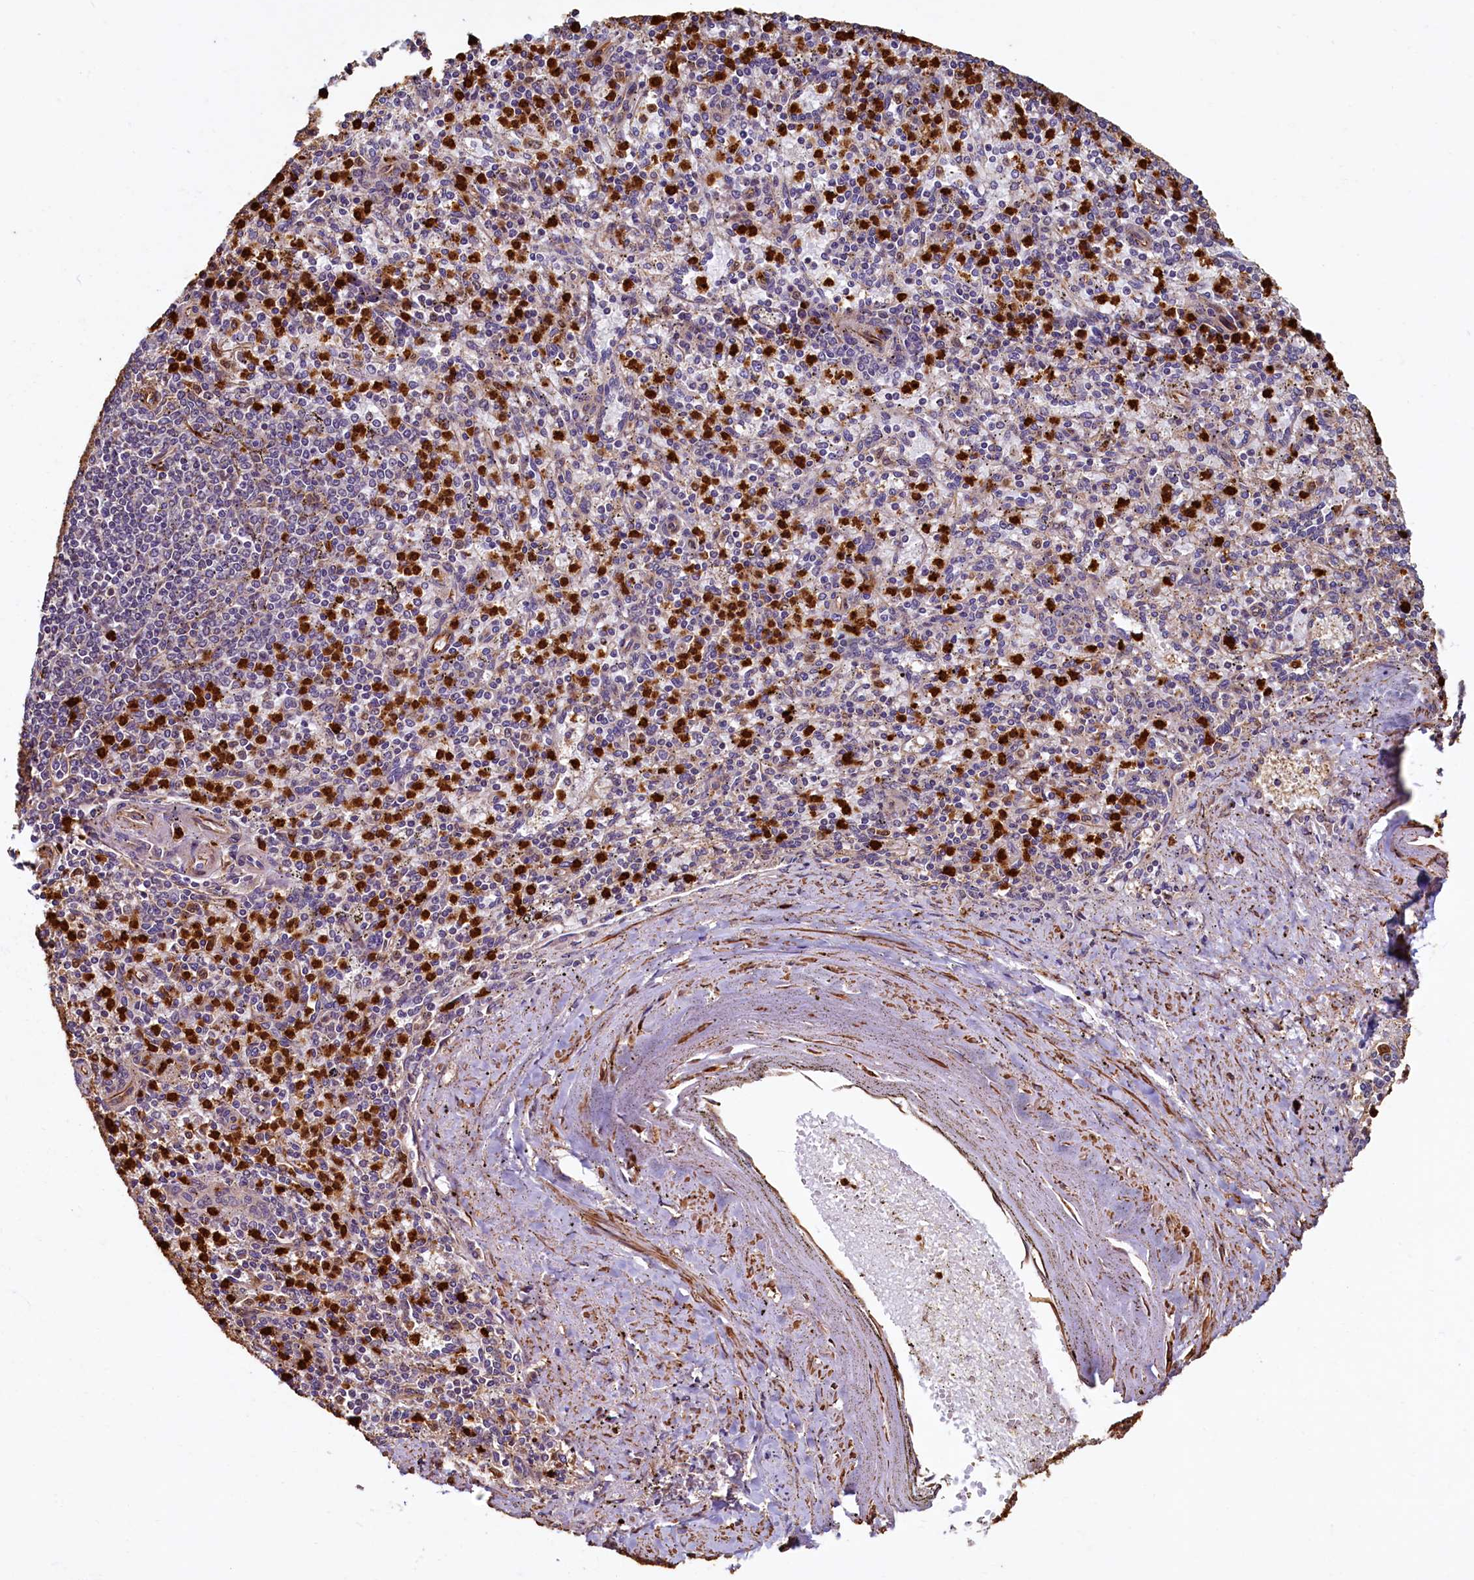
{"staining": {"intensity": "strong", "quantity": "25%-75%", "location": "cytoplasmic/membranous,nuclear"}, "tissue": "spleen", "cell_type": "Cells in red pulp", "image_type": "normal", "snomed": [{"axis": "morphology", "description": "Normal tissue, NOS"}, {"axis": "topography", "description": "Spleen"}], "caption": "About 25%-75% of cells in red pulp in unremarkable spleen reveal strong cytoplasmic/membranous,nuclear protein expression as visualized by brown immunohistochemical staining.", "gene": "CCDC102B", "patient": {"sex": "male", "age": 72}}